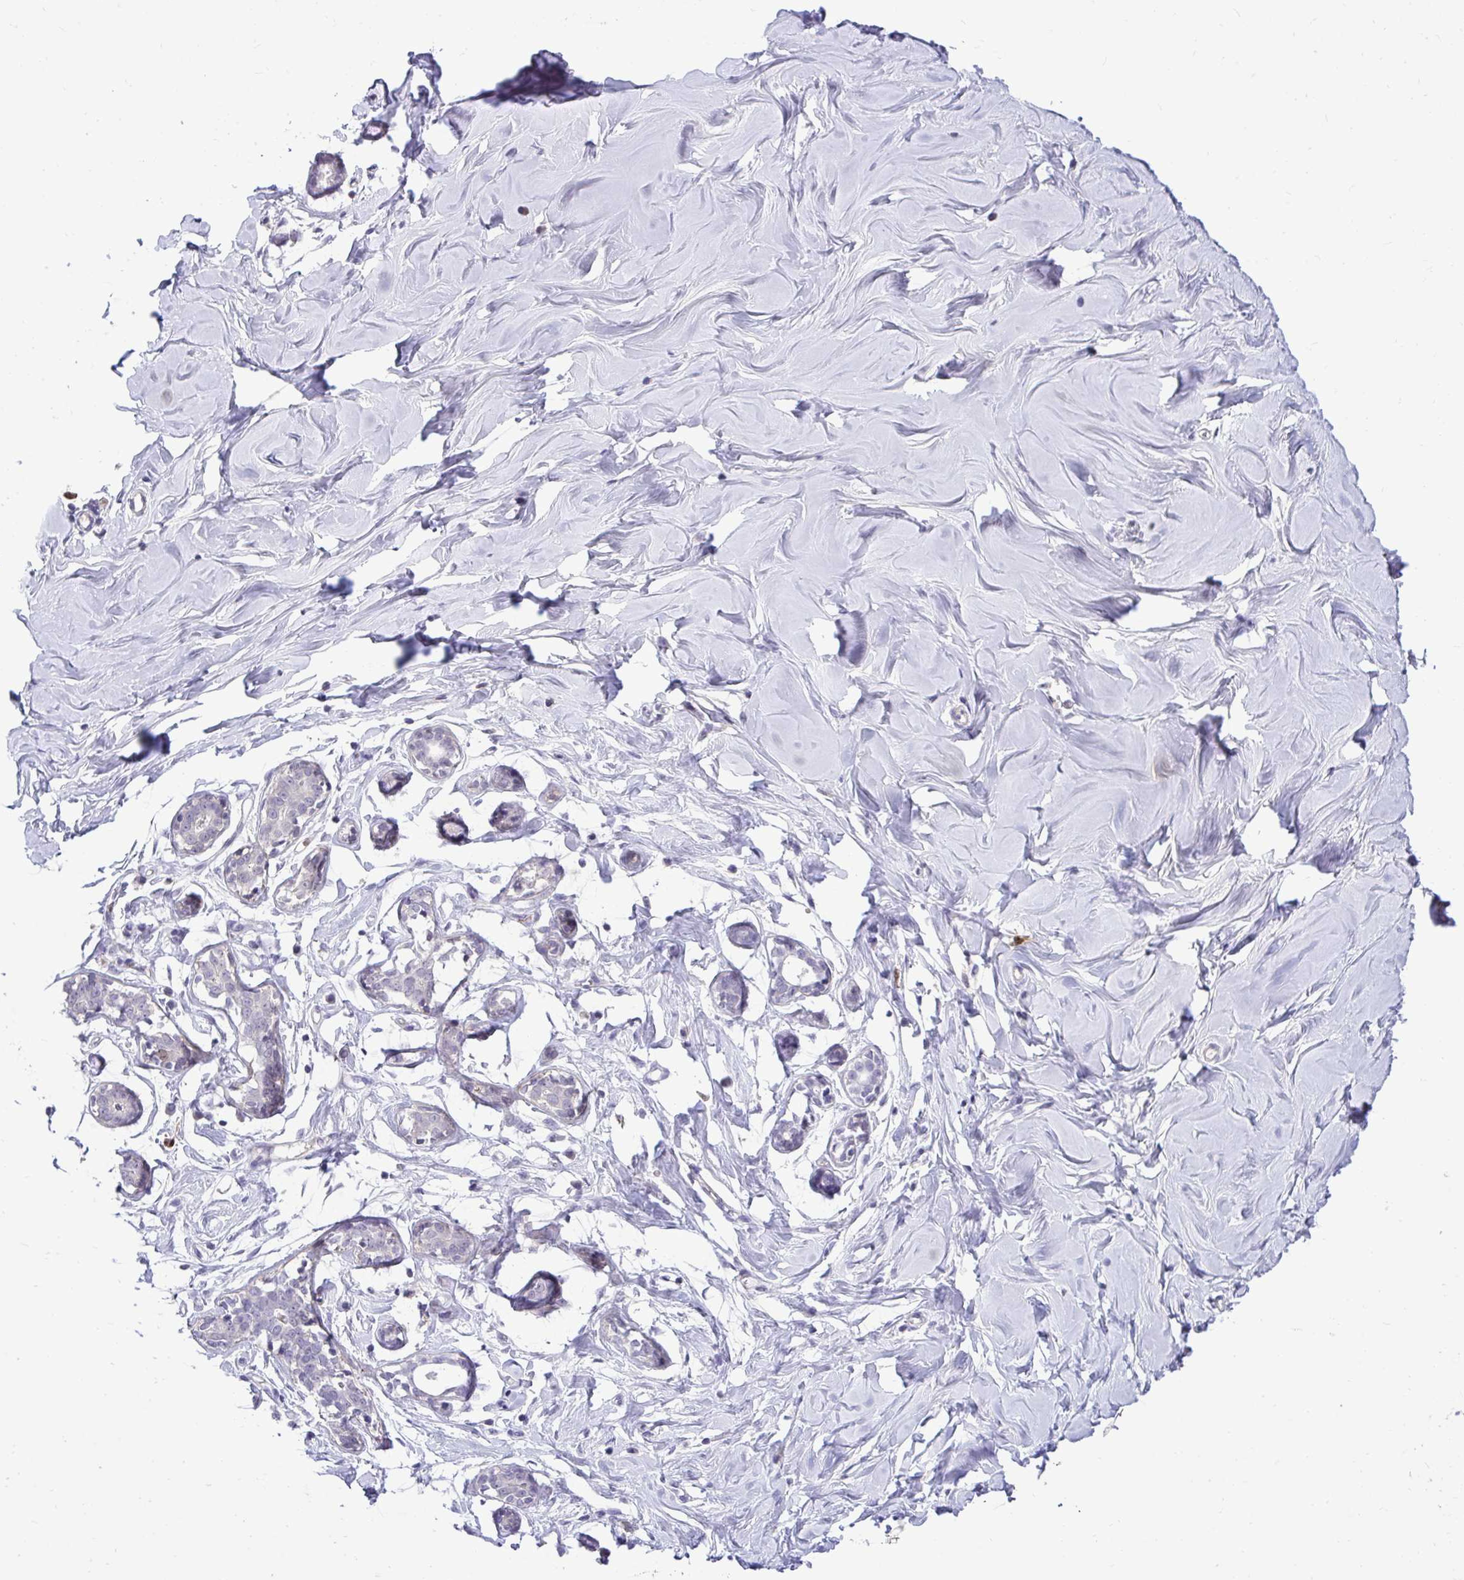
{"staining": {"intensity": "negative", "quantity": "none", "location": "none"}, "tissue": "breast", "cell_type": "Adipocytes", "image_type": "normal", "snomed": [{"axis": "morphology", "description": "Normal tissue, NOS"}, {"axis": "topography", "description": "Breast"}], "caption": "Human breast stained for a protein using immunohistochemistry (IHC) displays no positivity in adipocytes.", "gene": "CDC20", "patient": {"sex": "female", "age": 27}}